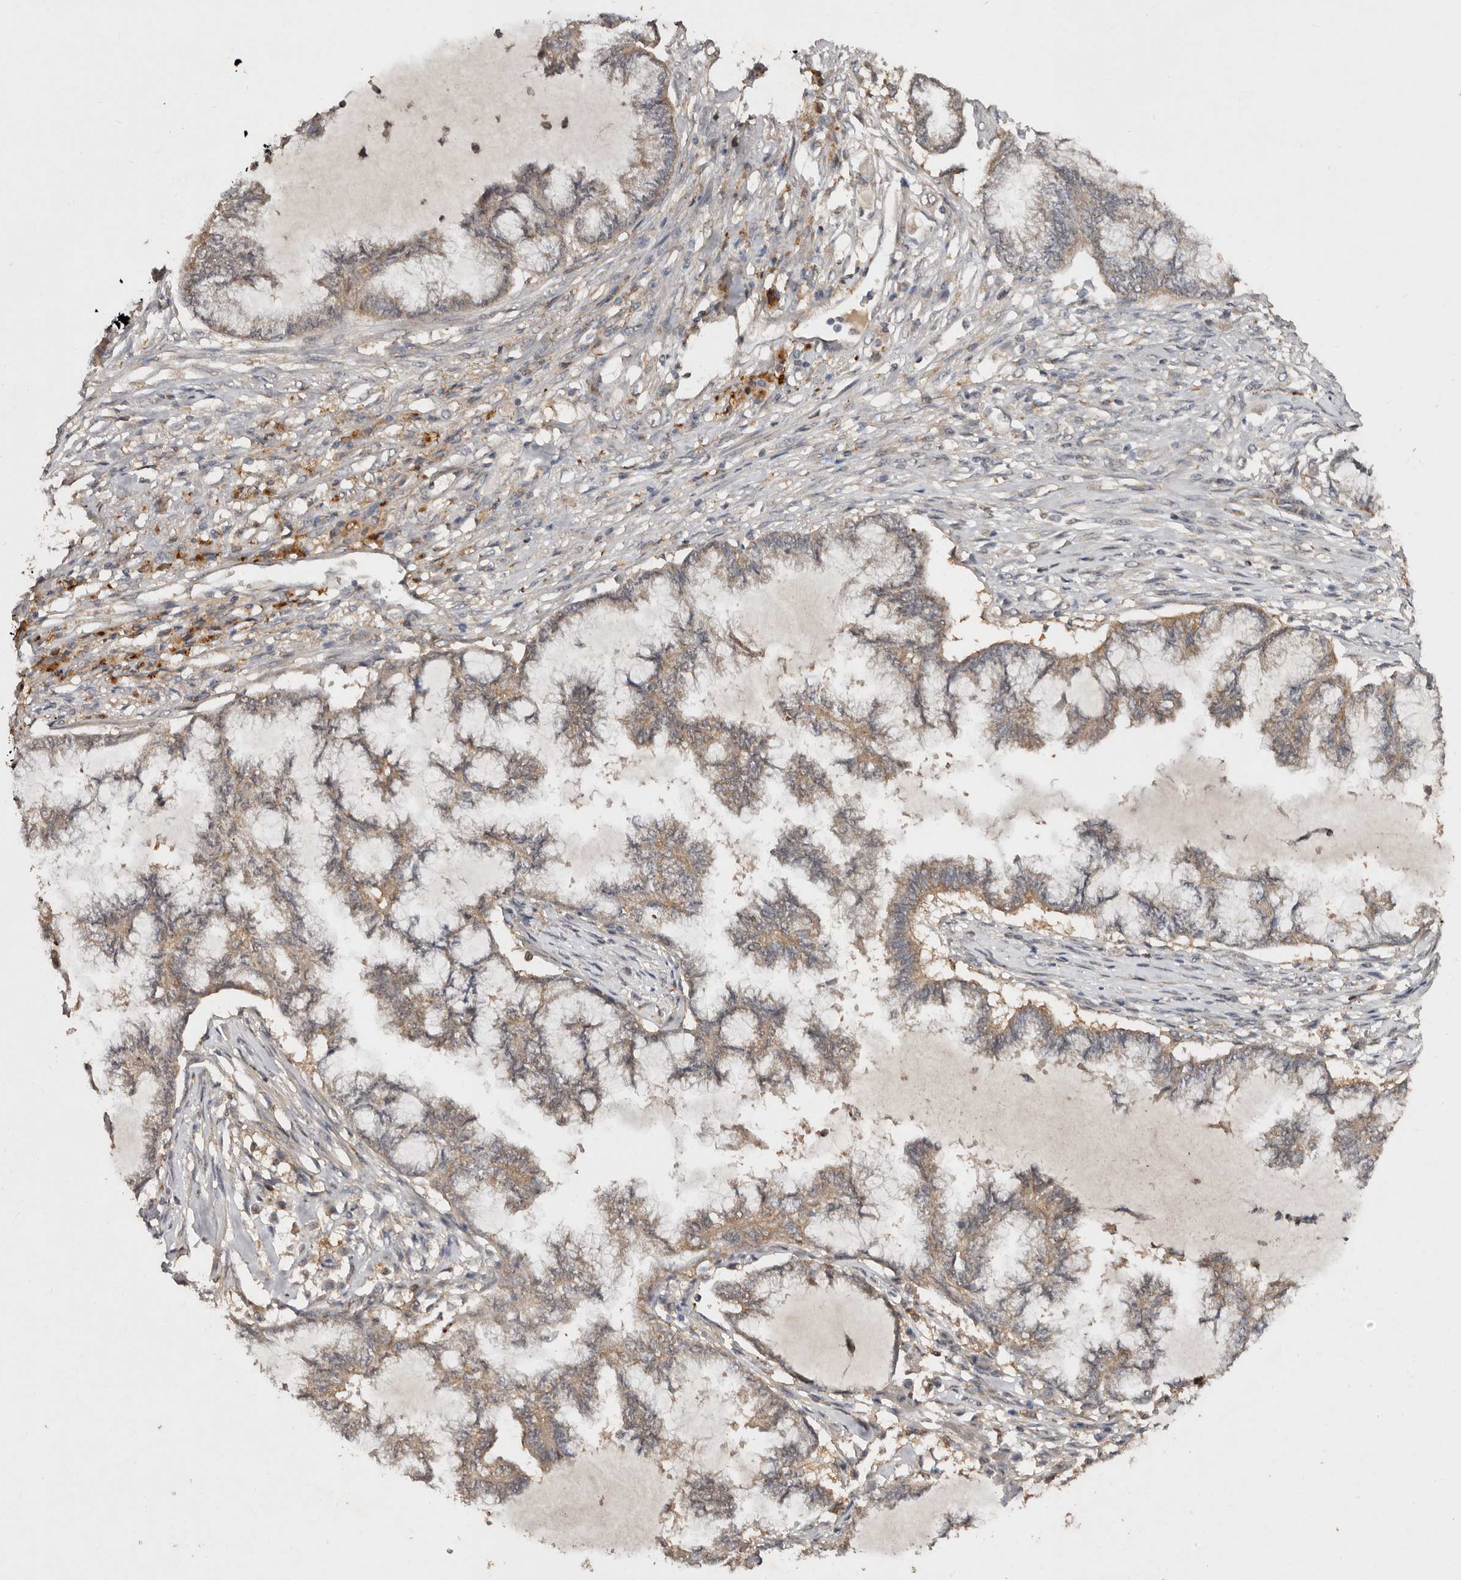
{"staining": {"intensity": "moderate", "quantity": ">75%", "location": "cytoplasmic/membranous"}, "tissue": "endometrial cancer", "cell_type": "Tumor cells", "image_type": "cancer", "snomed": [{"axis": "morphology", "description": "Adenocarcinoma, NOS"}, {"axis": "topography", "description": "Endometrium"}], "caption": "Endometrial cancer (adenocarcinoma) stained with immunohistochemistry displays moderate cytoplasmic/membranous expression in about >75% of tumor cells.", "gene": "EDEM1", "patient": {"sex": "female", "age": 86}}